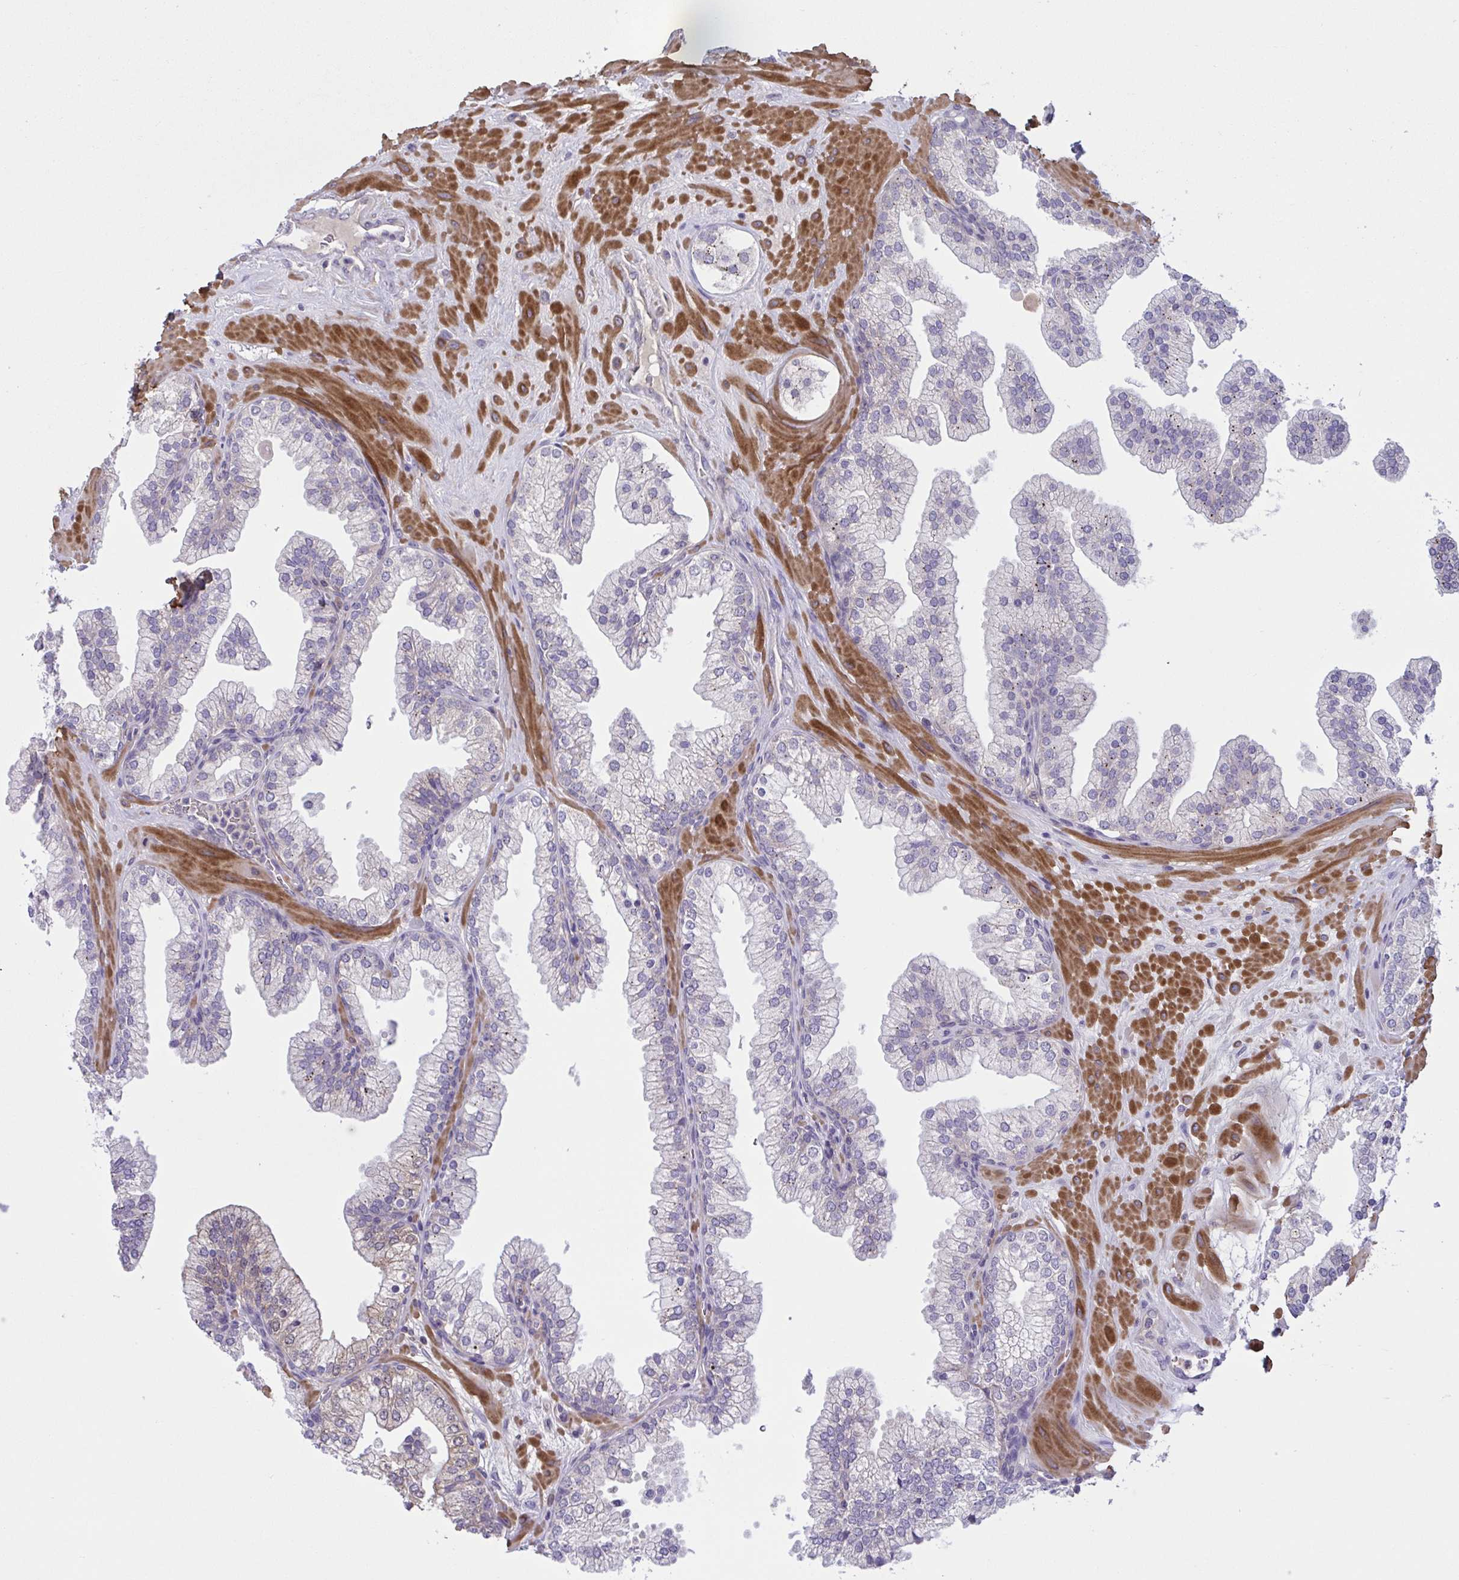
{"staining": {"intensity": "negative", "quantity": "none", "location": "none"}, "tissue": "prostate", "cell_type": "Glandular cells", "image_type": "normal", "snomed": [{"axis": "morphology", "description": "Normal tissue, NOS"}, {"axis": "topography", "description": "Prostate"}, {"axis": "topography", "description": "Peripheral nerve tissue"}], "caption": "Benign prostate was stained to show a protein in brown. There is no significant expression in glandular cells. (DAB (3,3'-diaminobenzidine) immunohistochemistry, high magnification).", "gene": "WNT9B", "patient": {"sex": "male", "age": 61}}